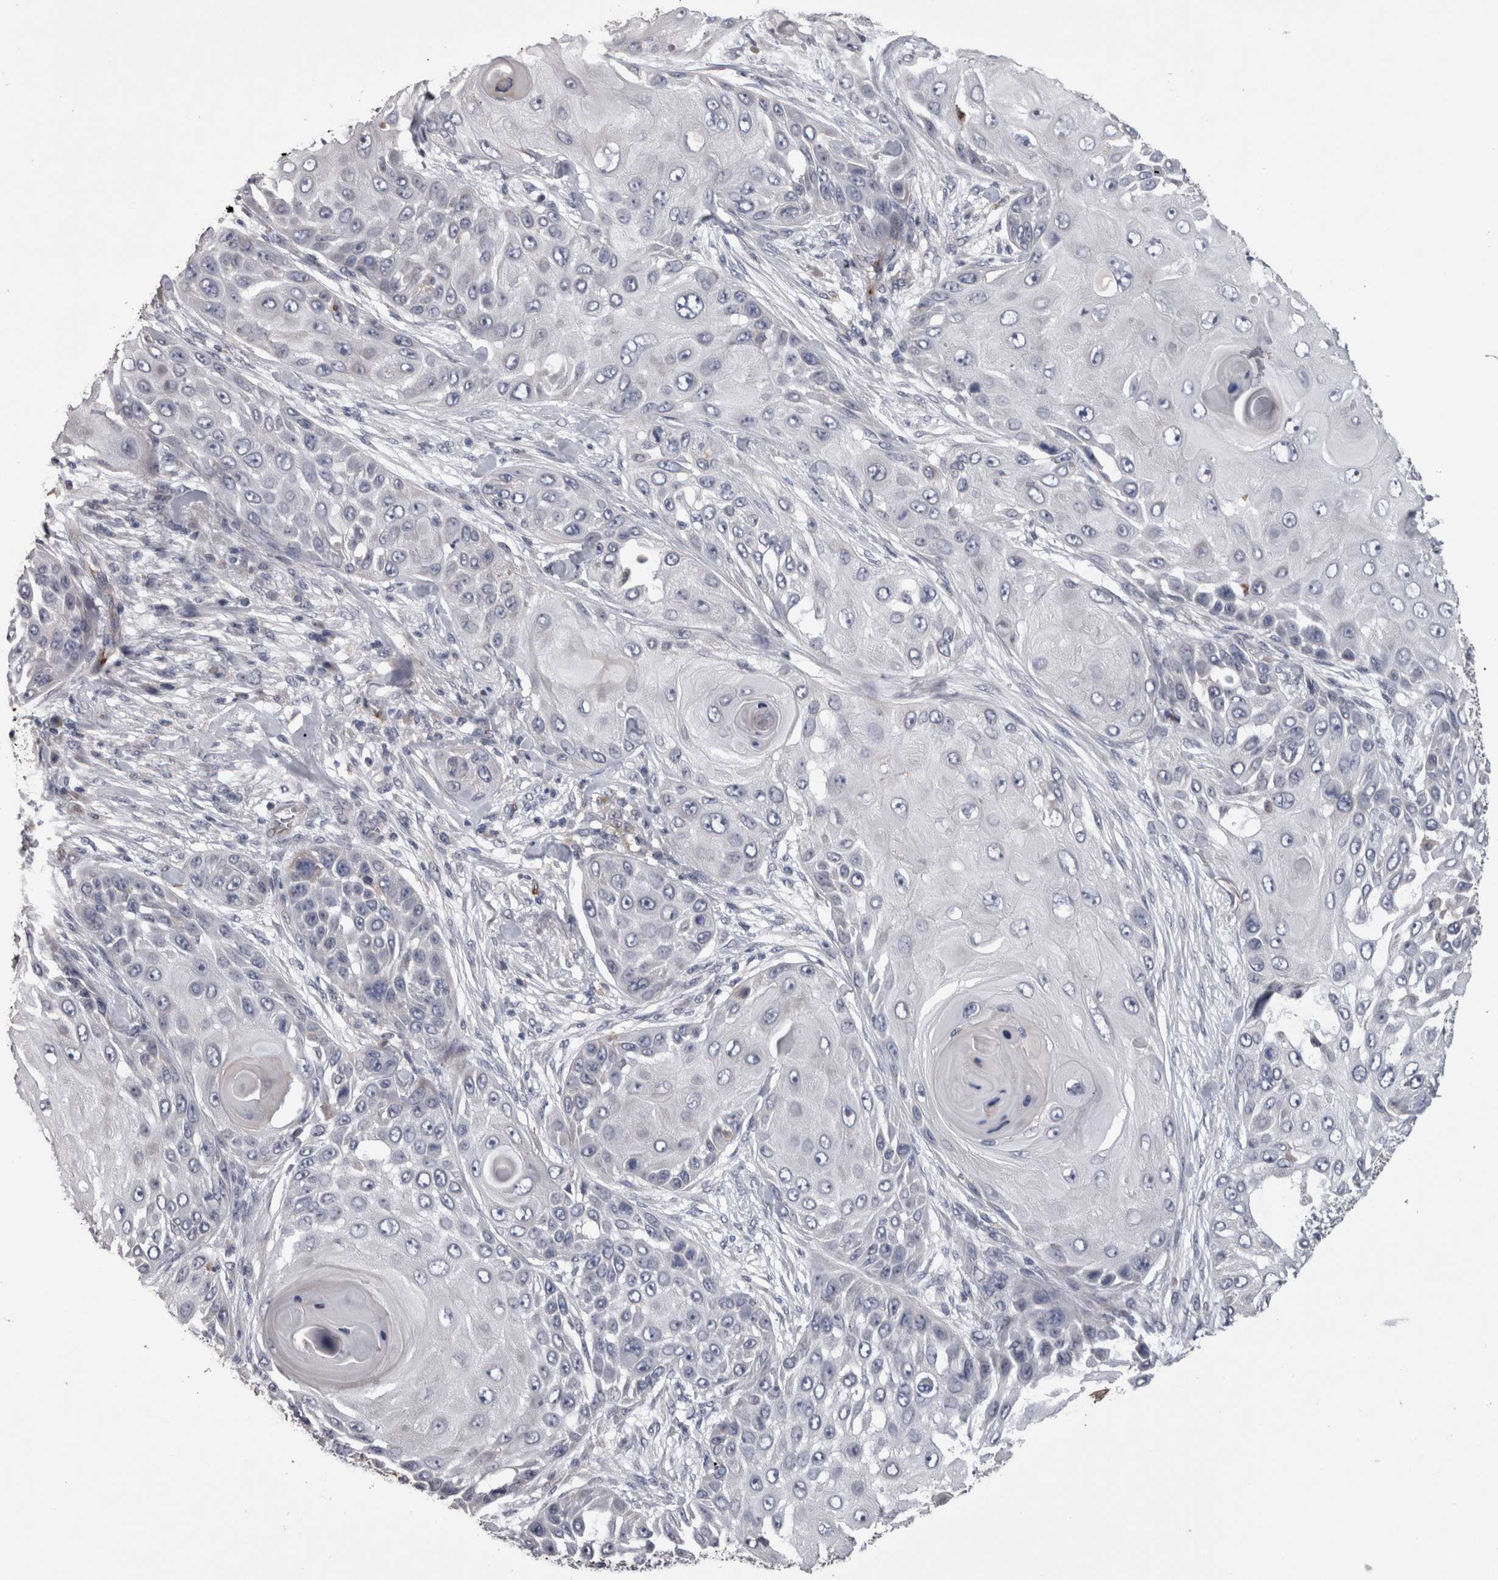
{"staining": {"intensity": "negative", "quantity": "none", "location": "none"}, "tissue": "skin cancer", "cell_type": "Tumor cells", "image_type": "cancer", "snomed": [{"axis": "morphology", "description": "Squamous cell carcinoma, NOS"}, {"axis": "topography", "description": "Skin"}], "caption": "An image of skin squamous cell carcinoma stained for a protein demonstrates no brown staining in tumor cells.", "gene": "STC1", "patient": {"sex": "female", "age": 44}}